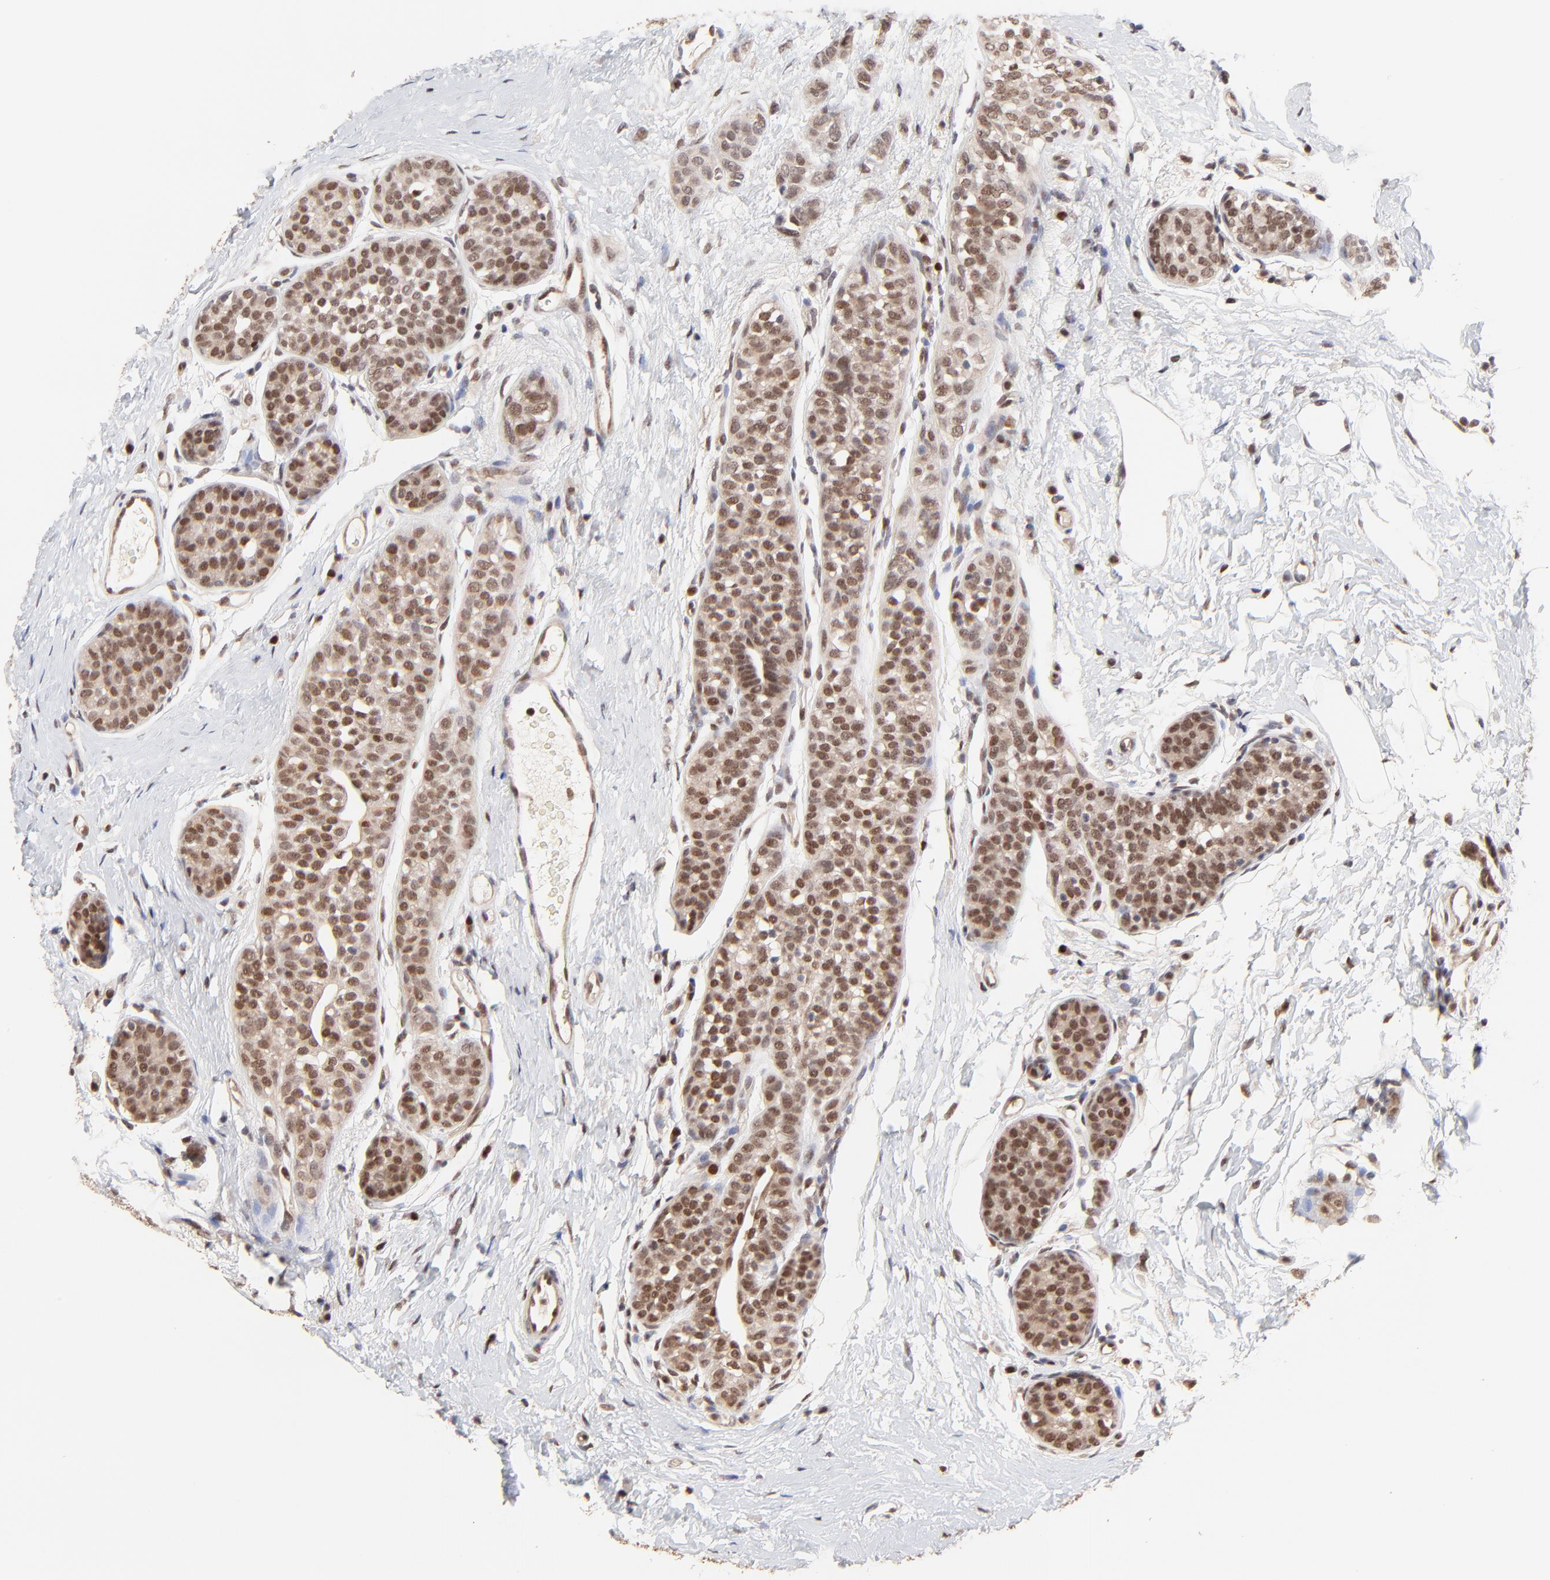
{"staining": {"intensity": "moderate", "quantity": ">75%", "location": "cytoplasmic/membranous,nuclear"}, "tissue": "breast cancer", "cell_type": "Tumor cells", "image_type": "cancer", "snomed": [{"axis": "morphology", "description": "Lobular carcinoma, in situ"}, {"axis": "morphology", "description": "Lobular carcinoma"}, {"axis": "topography", "description": "Breast"}], "caption": "Immunohistochemistry (IHC) staining of breast cancer, which displays medium levels of moderate cytoplasmic/membranous and nuclear positivity in approximately >75% of tumor cells indicating moderate cytoplasmic/membranous and nuclear protein positivity. The staining was performed using DAB (brown) for protein detection and nuclei were counterstained in hematoxylin (blue).", "gene": "DSN1", "patient": {"sex": "female", "age": 41}}